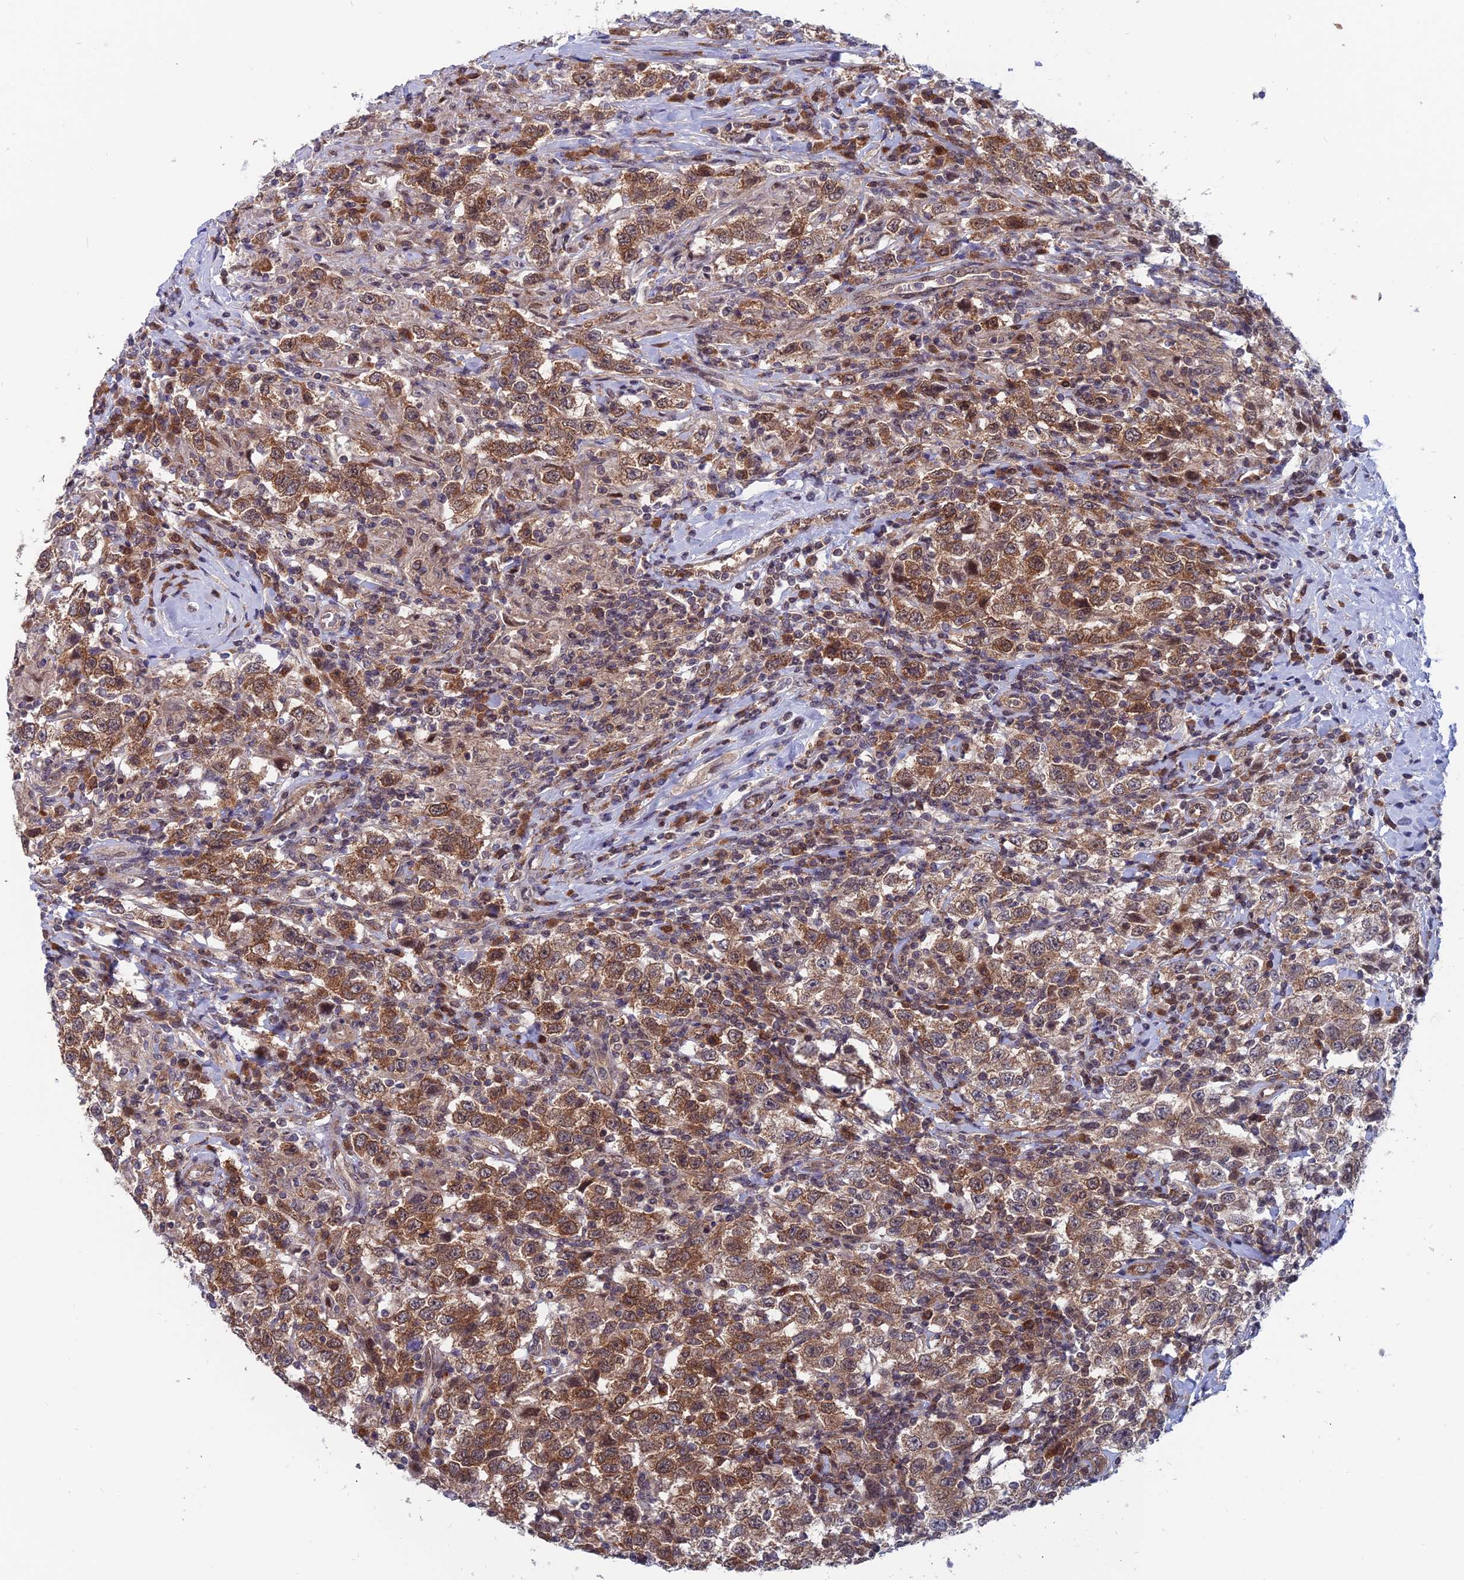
{"staining": {"intensity": "moderate", "quantity": ">75%", "location": "cytoplasmic/membranous"}, "tissue": "testis cancer", "cell_type": "Tumor cells", "image_type": "cancer", "snomed": [{"axis": "morphology", "description": "Seminoma, NOS"}, {"axis": "topography", "description": "Testis"}], "caption": "Human testis seminoma stained for a protein (brown) shows moderate cytoplasmic/membranous positive positivity in about >75% of tumor cells.", "gene": "IGBP1", "patient": {"sex": "male", "age": 41}}